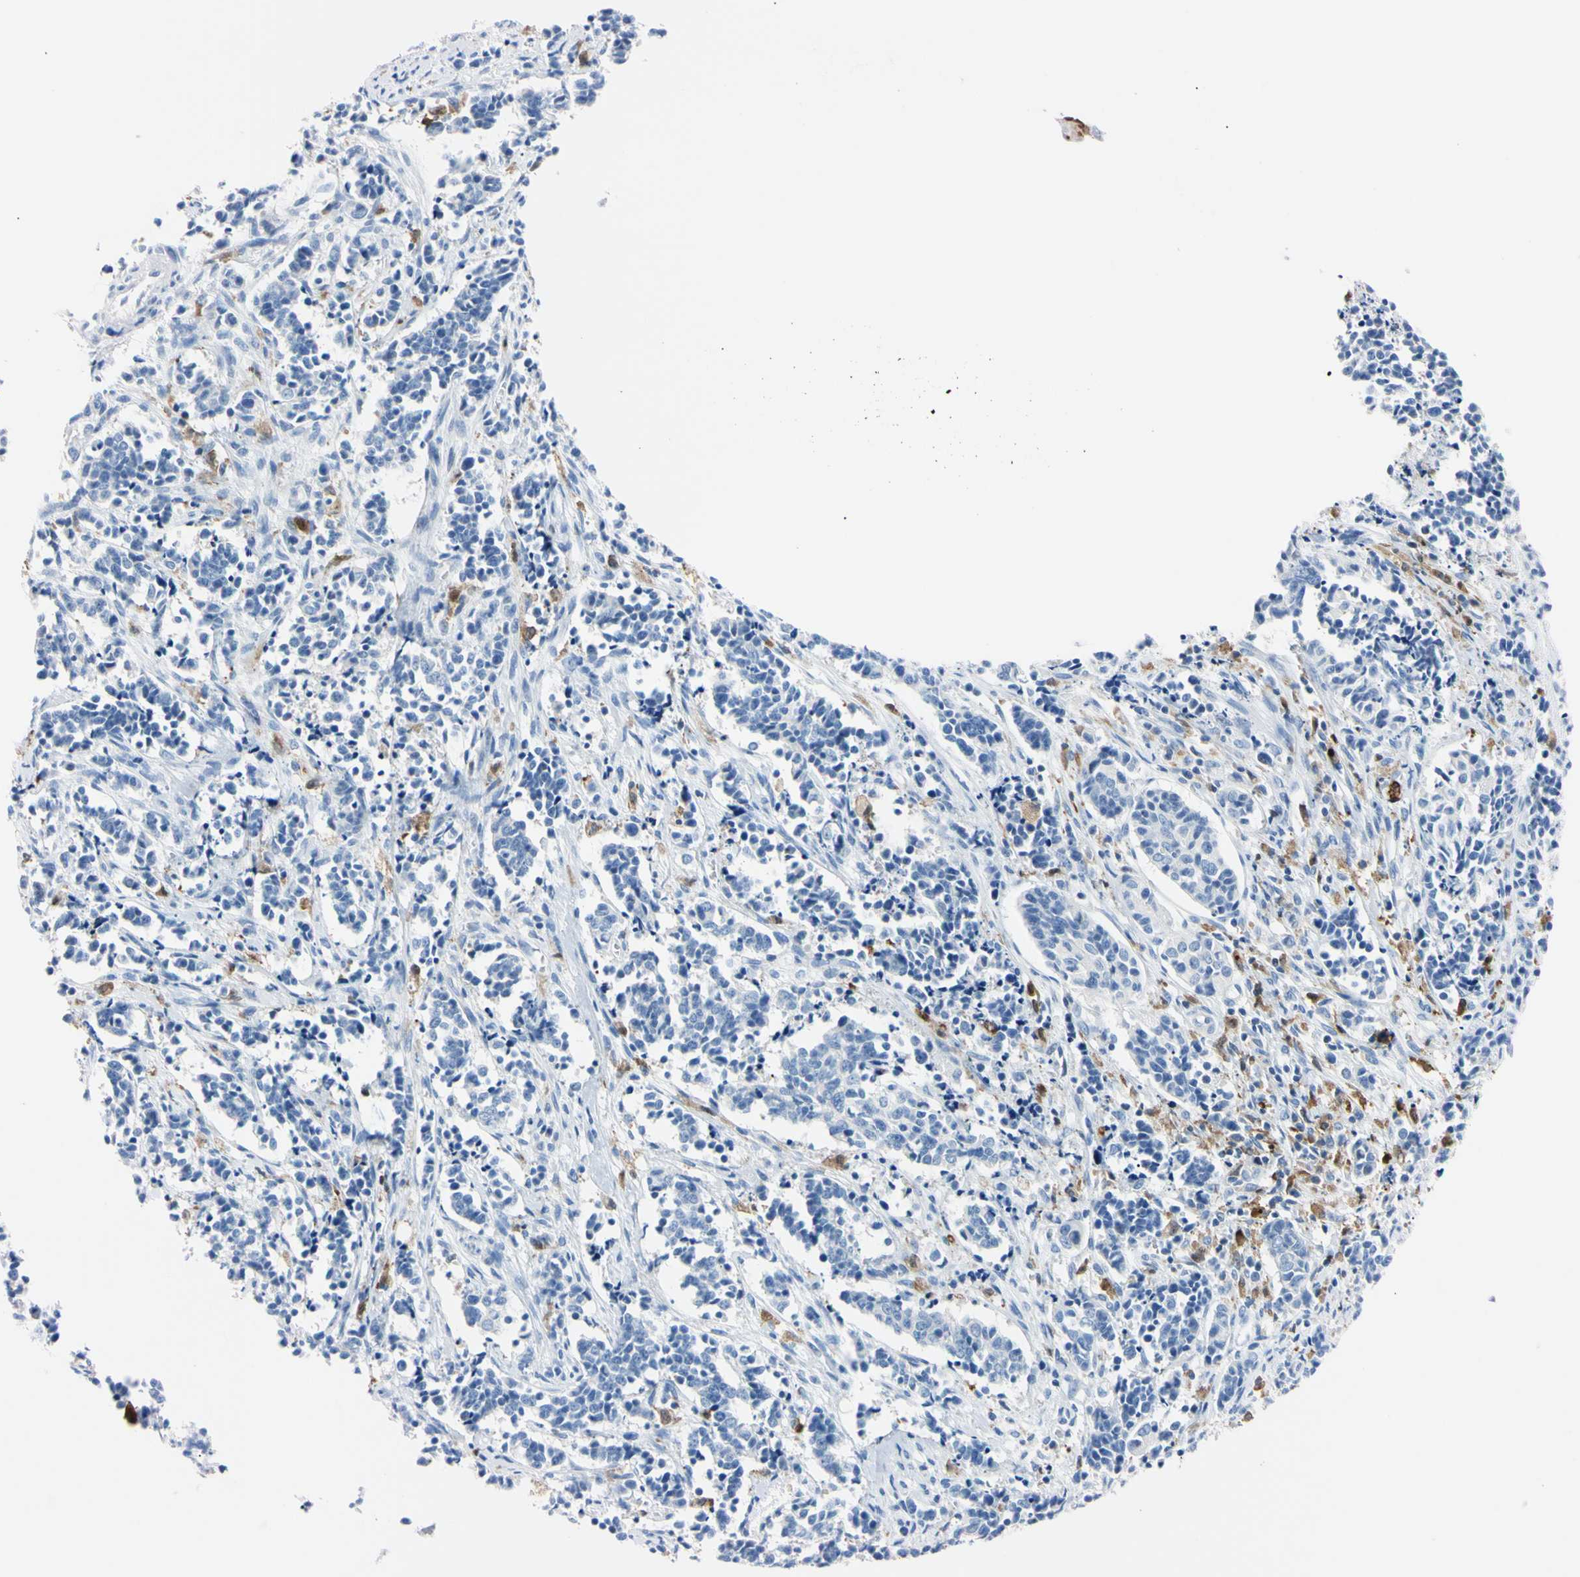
{"staining": {"intensity": "negative", "quantity": "none", "location": "none"}, "tissue": "cervical cancer", "cell_type": "Tumor cells", "image_type": "cancer", "snomed": [{"axis": "morphology", "description": "Normal tissue, NOS"}, {"axis": "morphology", "description": "Squamous cell carcinoma, NOS"}, {"axis": "topography", "description": "Cervix"}], "caption": "This is an IHC histopathology image of cervical squamous cell carcinoma. There is no staining in tumor cells.", "gene": "NCF4", "patient": {"sex": "female", "age": 35}}